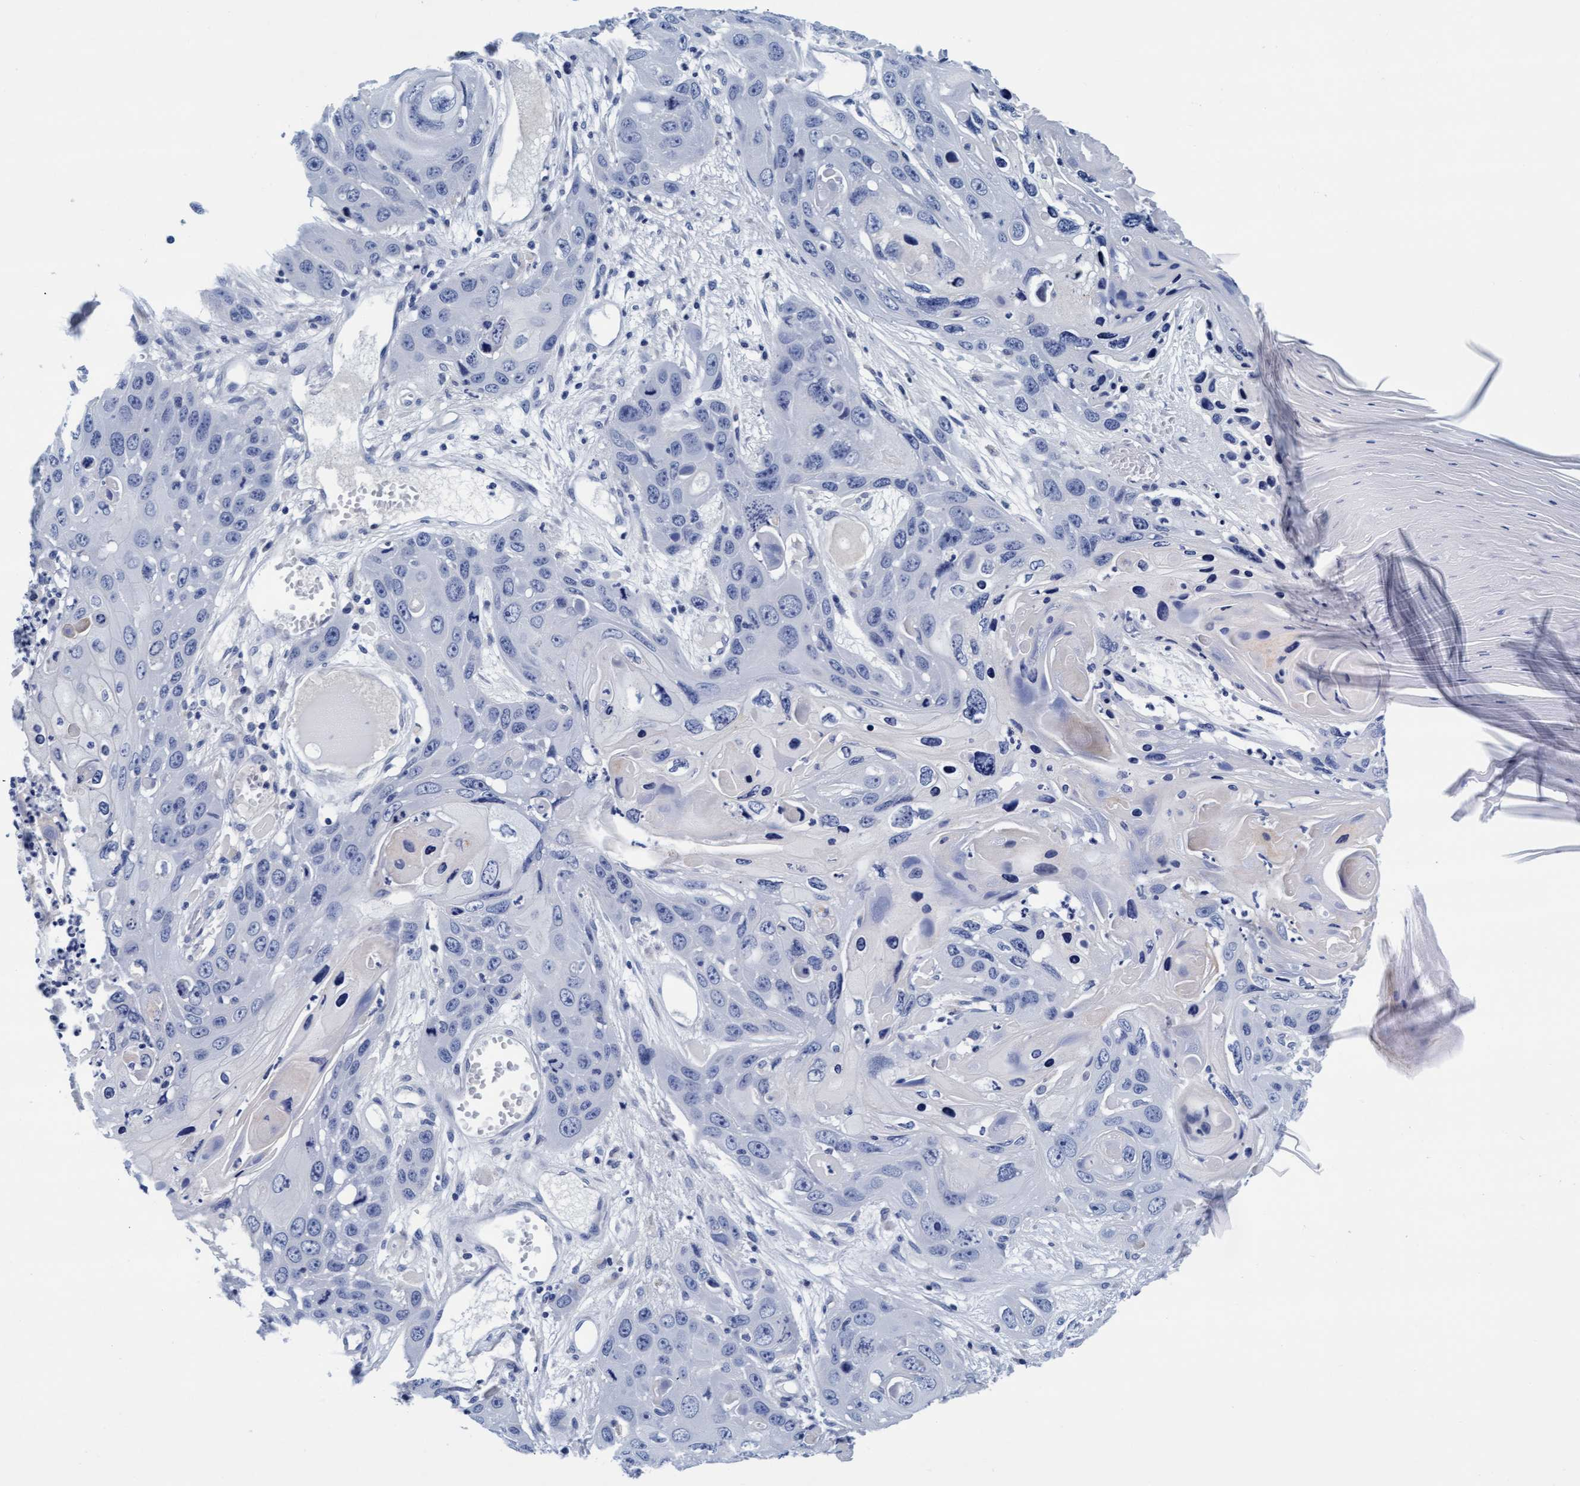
{"staining": {"intensity": "negative", "quantity": "none", "location": "none"}, "tissue": "skin cancer", "cell_type": "Tumor cells", "image_type": "cancer", "snomed": [{"axis": "morphology", "description": "Squamous cell carcinoma, NOS"}, {"axis": "topography", "description": "Skin"}], "caption": "IHC micrograph of human skin squamous cell carcinoma stained for a protein (brown), which displays no positivity in tumor cells.", "gene": "ARSG", "patient": {"sex": "male", "age": 55}}